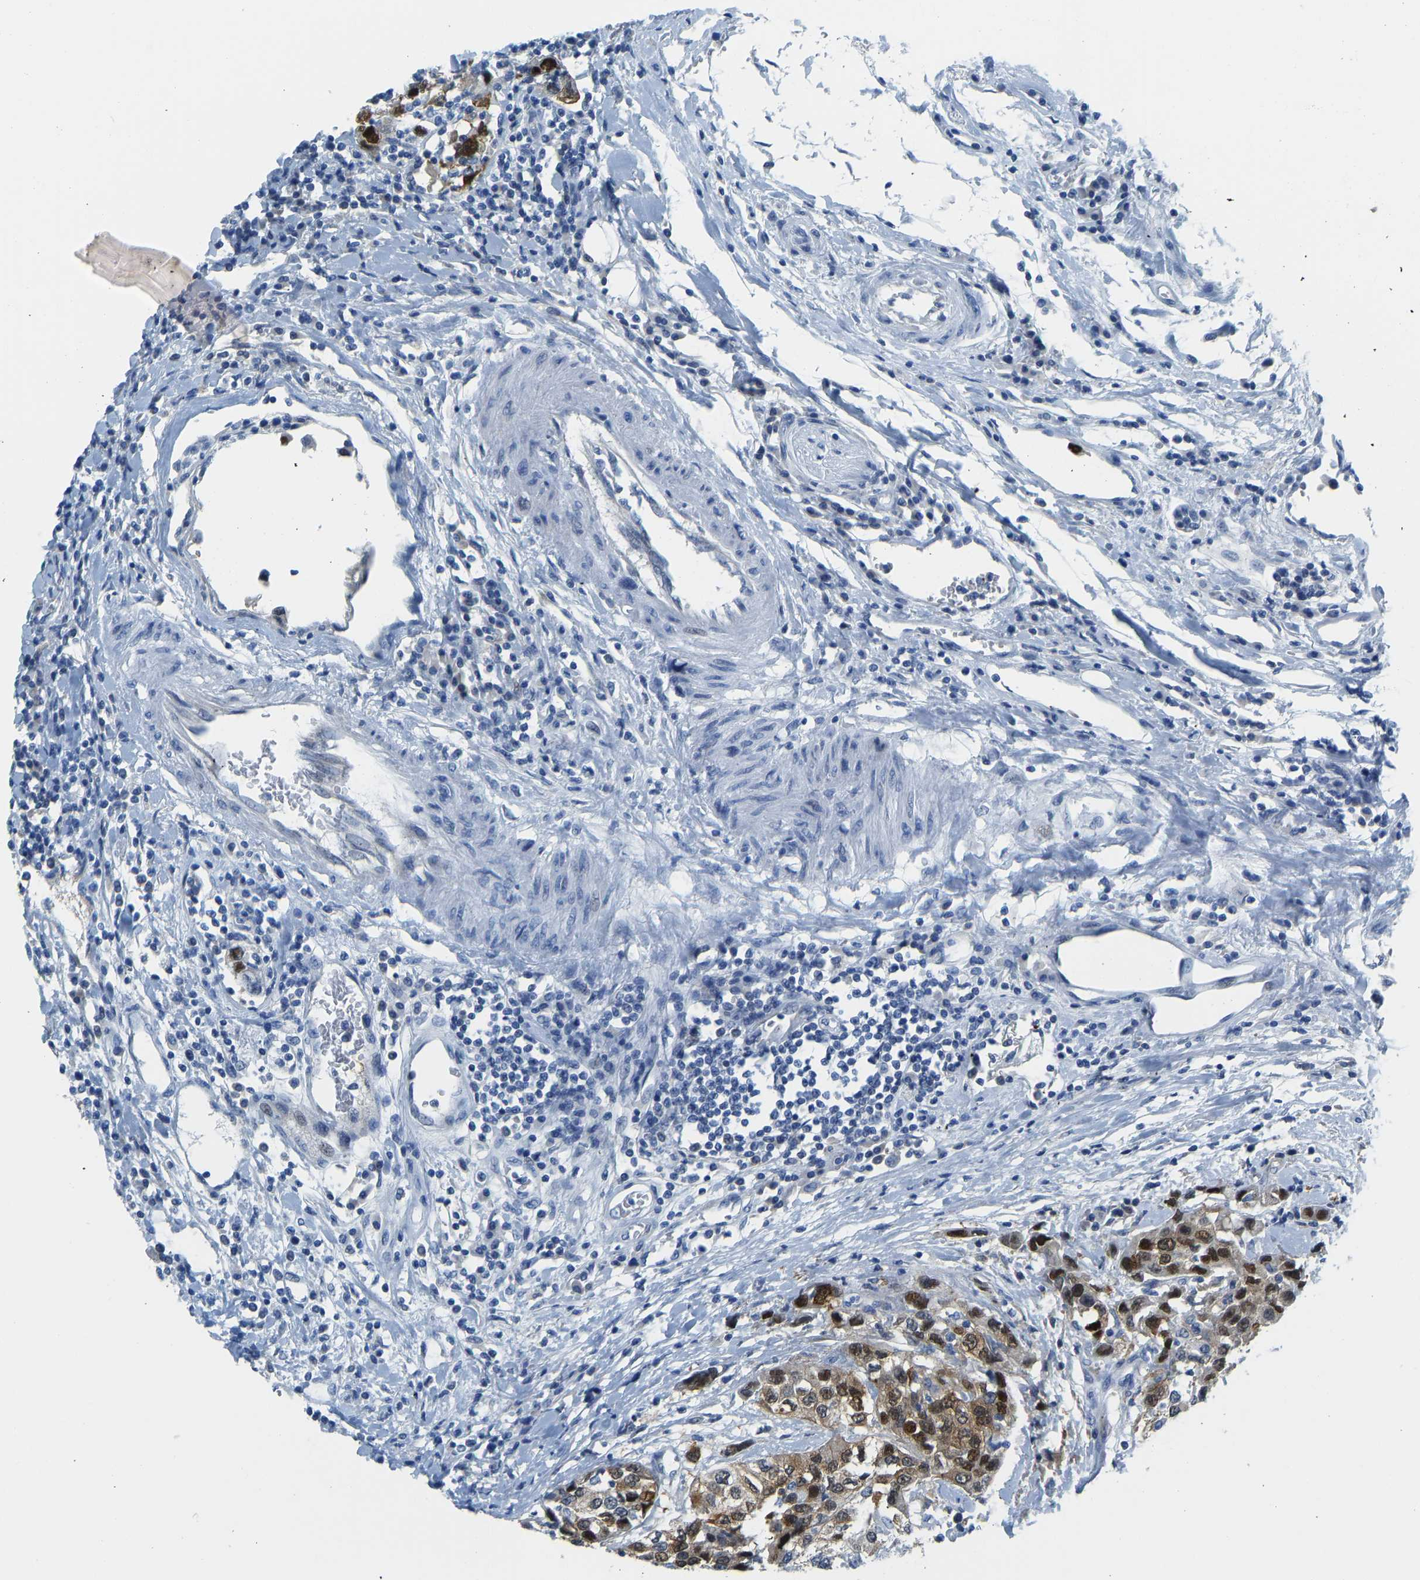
{"staining": {"intensity": "moderate", "quantity": ">75%", "location": "cytoplasmic/membranous,nuclear"}, "tissue": "urothelial cancer", "cell_type": "Tumor cells", "image_type": "cancer", "snomed": [{"axis": "morphology", "description": "Urothelial carcinoma, High grade"}, {"axis": "topography", "description": "Urinary bladder"}], "caption": "Urothelial cancer stained with a brown dye shows moderate cytoplasmic/membranous and nuclear positive positivity in about >75% of tumor cells.", "gene": "SERPINB3", "patient": {"sex": "female", "age": 80}}